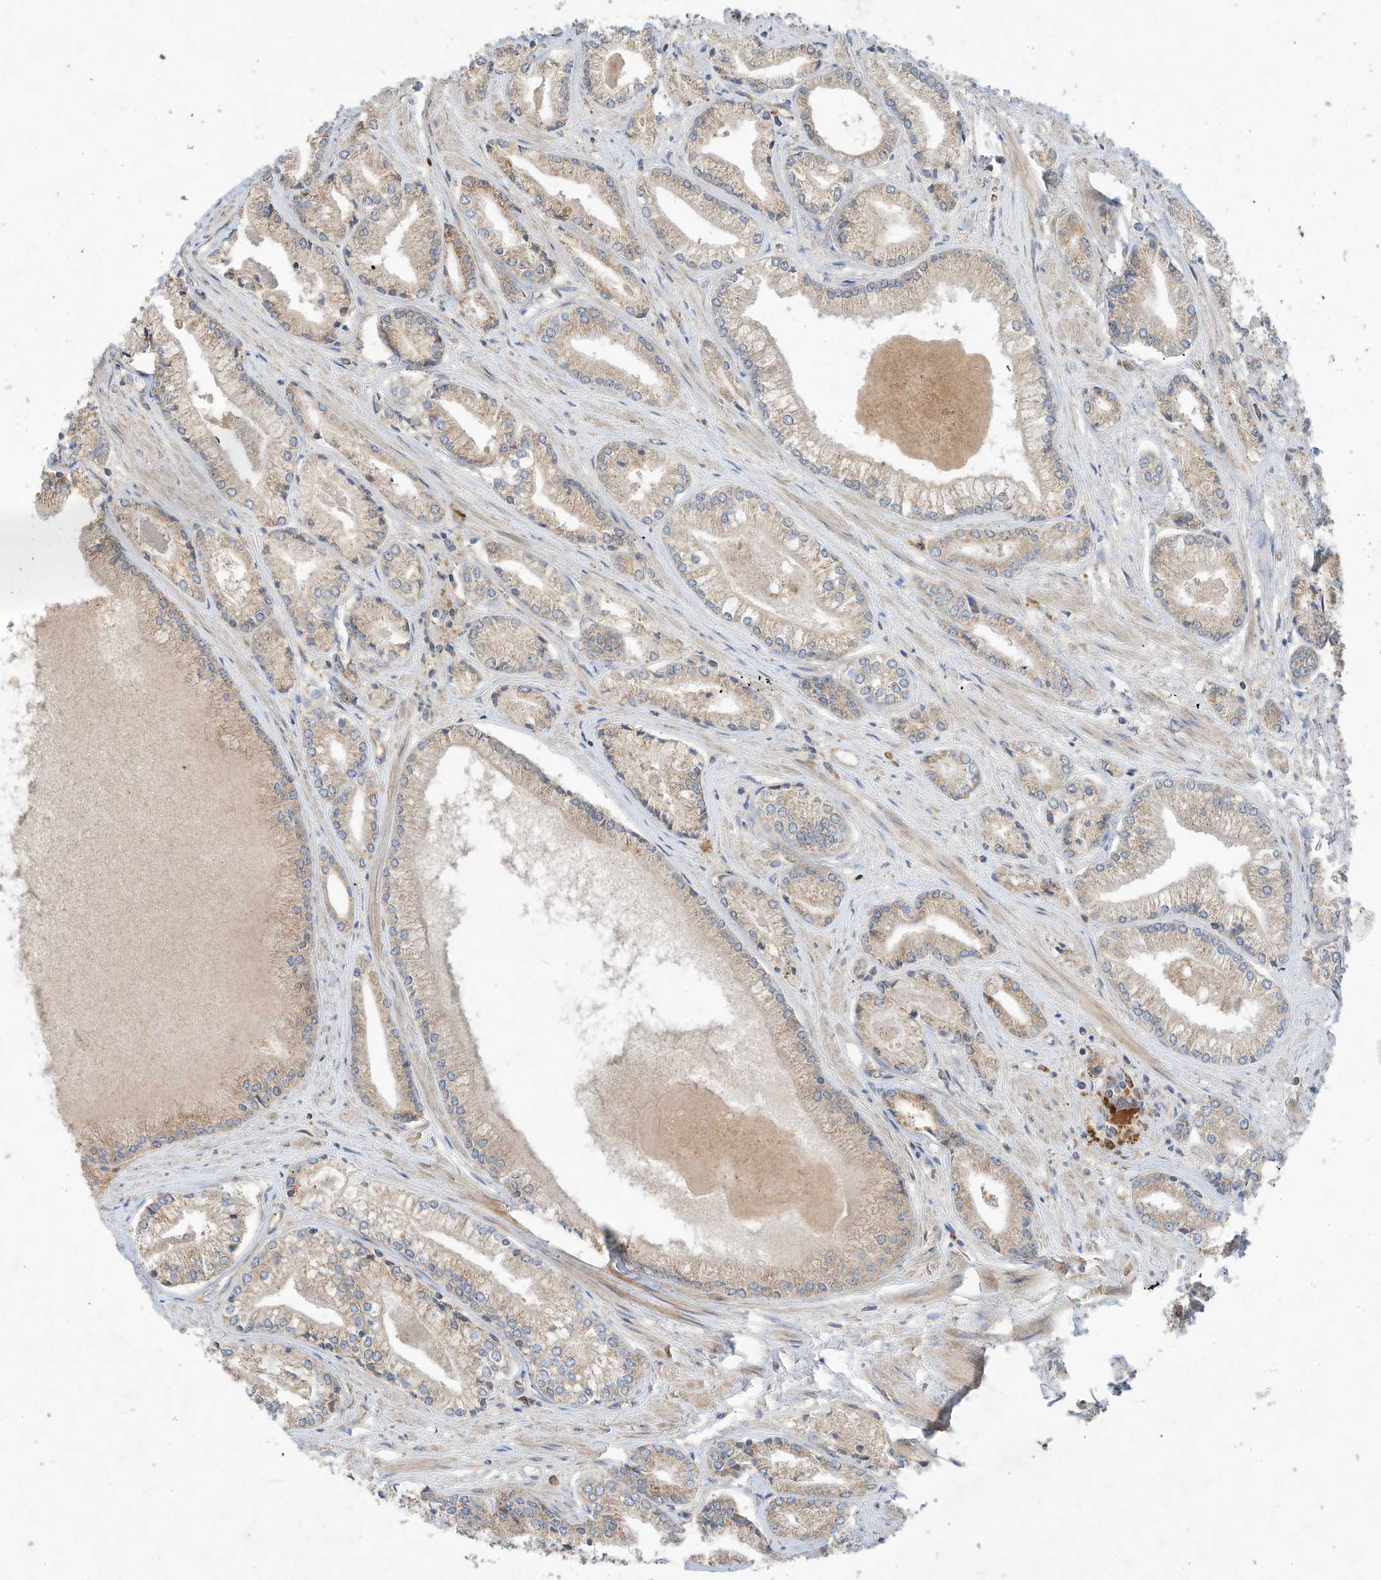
{"staining": {"intensity": "weak", "quantity": ">75%", "location": "cytoplasmic/membranous"}, "tissue": "prostate cancer", "cell_type": "Tumor cells", "image_type": "cancer", "snomed": [{"axis": "morphology", "description": "Adenocarcinoma, Low grade"}, {"axis": "topography", "description": "Prostate"}], "caption": "DAB (3,3'-diaminobenzidine) immunohistochemical staining of human prostate low-grade adenocarcinoma demonstrates weak cytoplasmic/membranous protein positivity in about >75% of tumor cells.", "gene": "CPAMD8", "patient": {"sex": "male", "age": 60}}